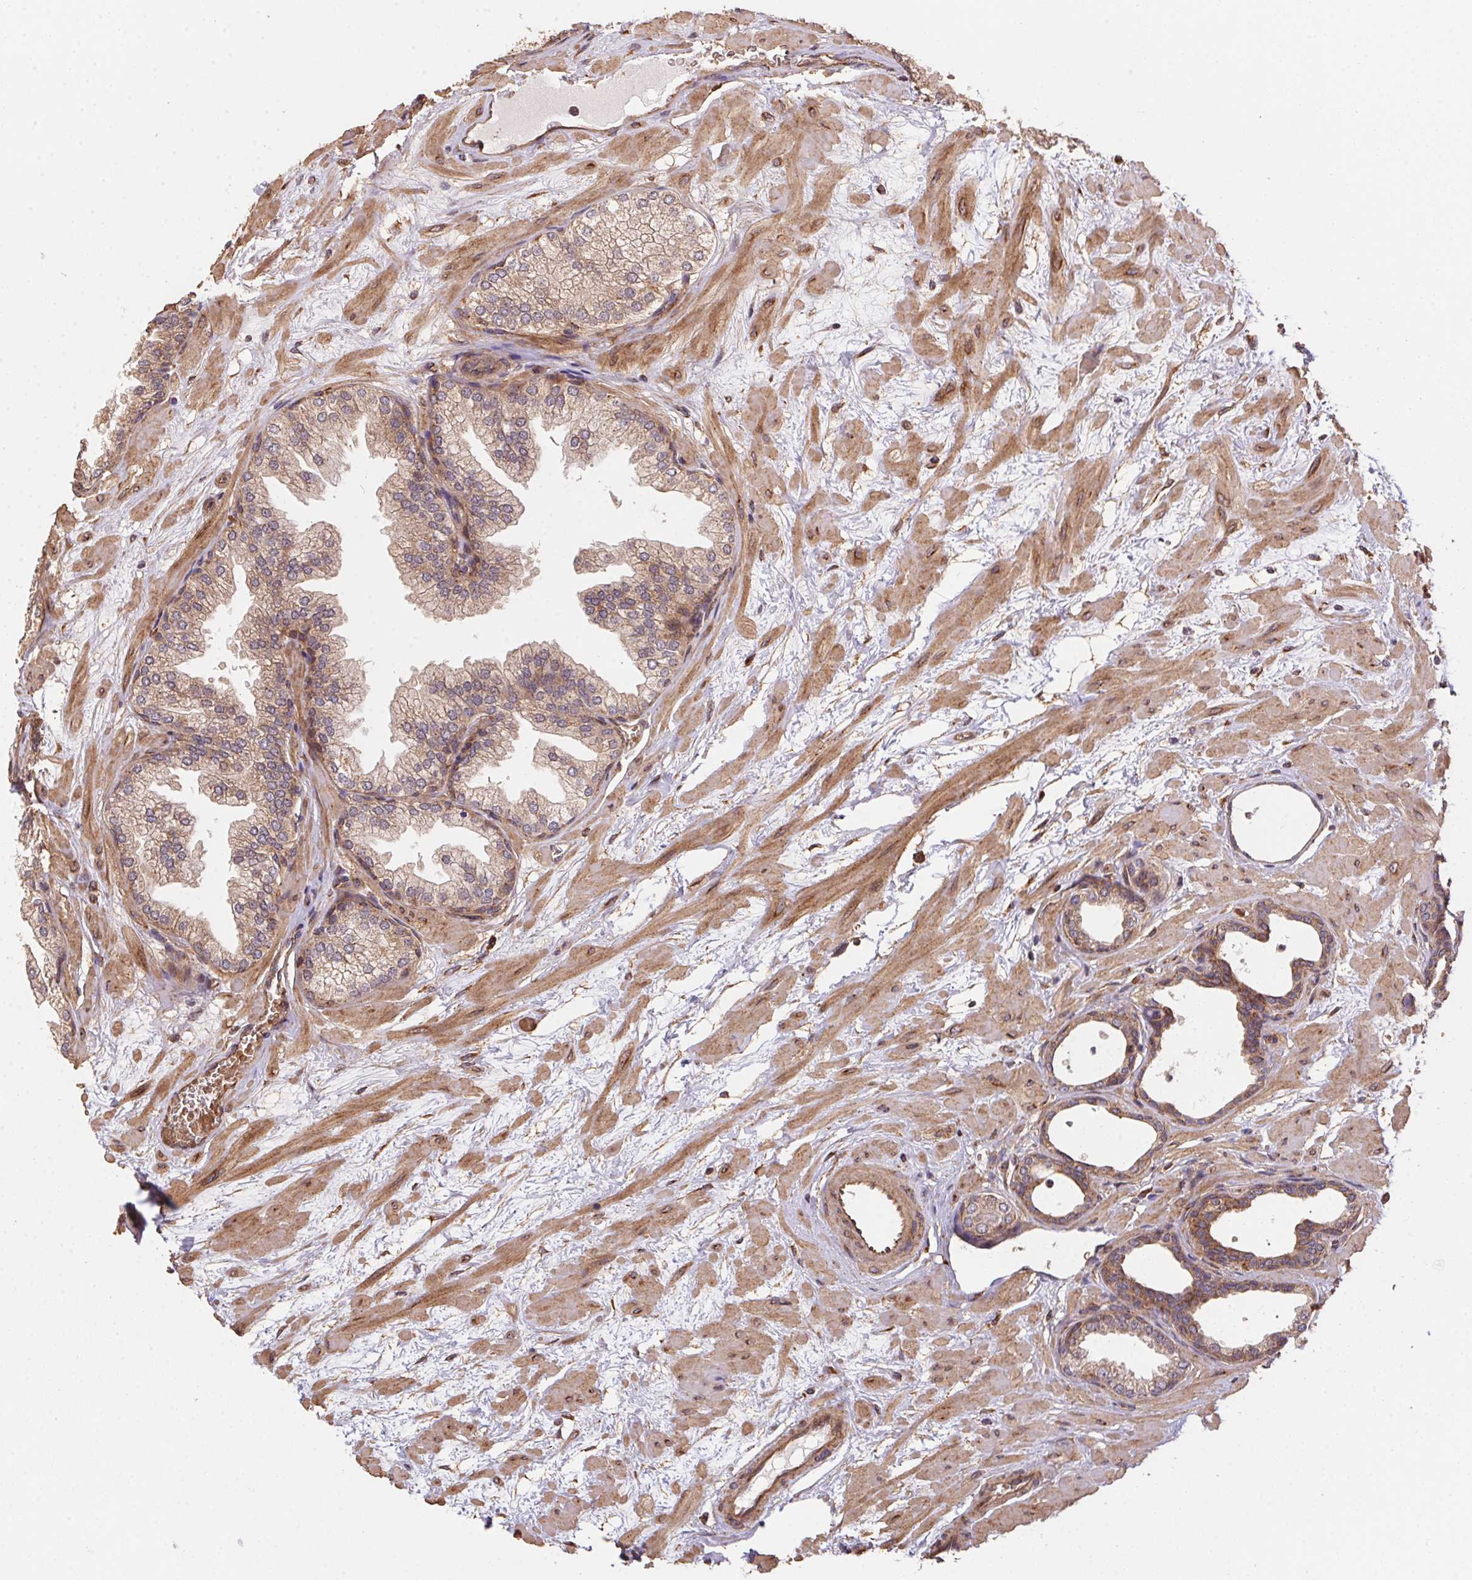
{"staining": {"intensity": "moderate", "quantity": "25%-75%", "location": "cytoplasmic/membranous"}, "tissue": "prostate", "cell_type": "Glandular cells", "image_type": "normal", "snomed": [{"axis": "morphology", "description": "Normal tissue, NOS"}, {"axis": "topography", "description": "Prostate"}], "caption": "Brown immunohistochemical staining in unremarkable prostate reveals moderate cytoplasmic/membranous staining in about 25%-75% of glandular cells. (Stains: DAB (3,3'-diaminobenzidine) in brown, nuclei in blue, Microscopy: brightfield microscopy at high magnification).", "gene": "USE1", "patient": {"sex": "male", "age": 37}}